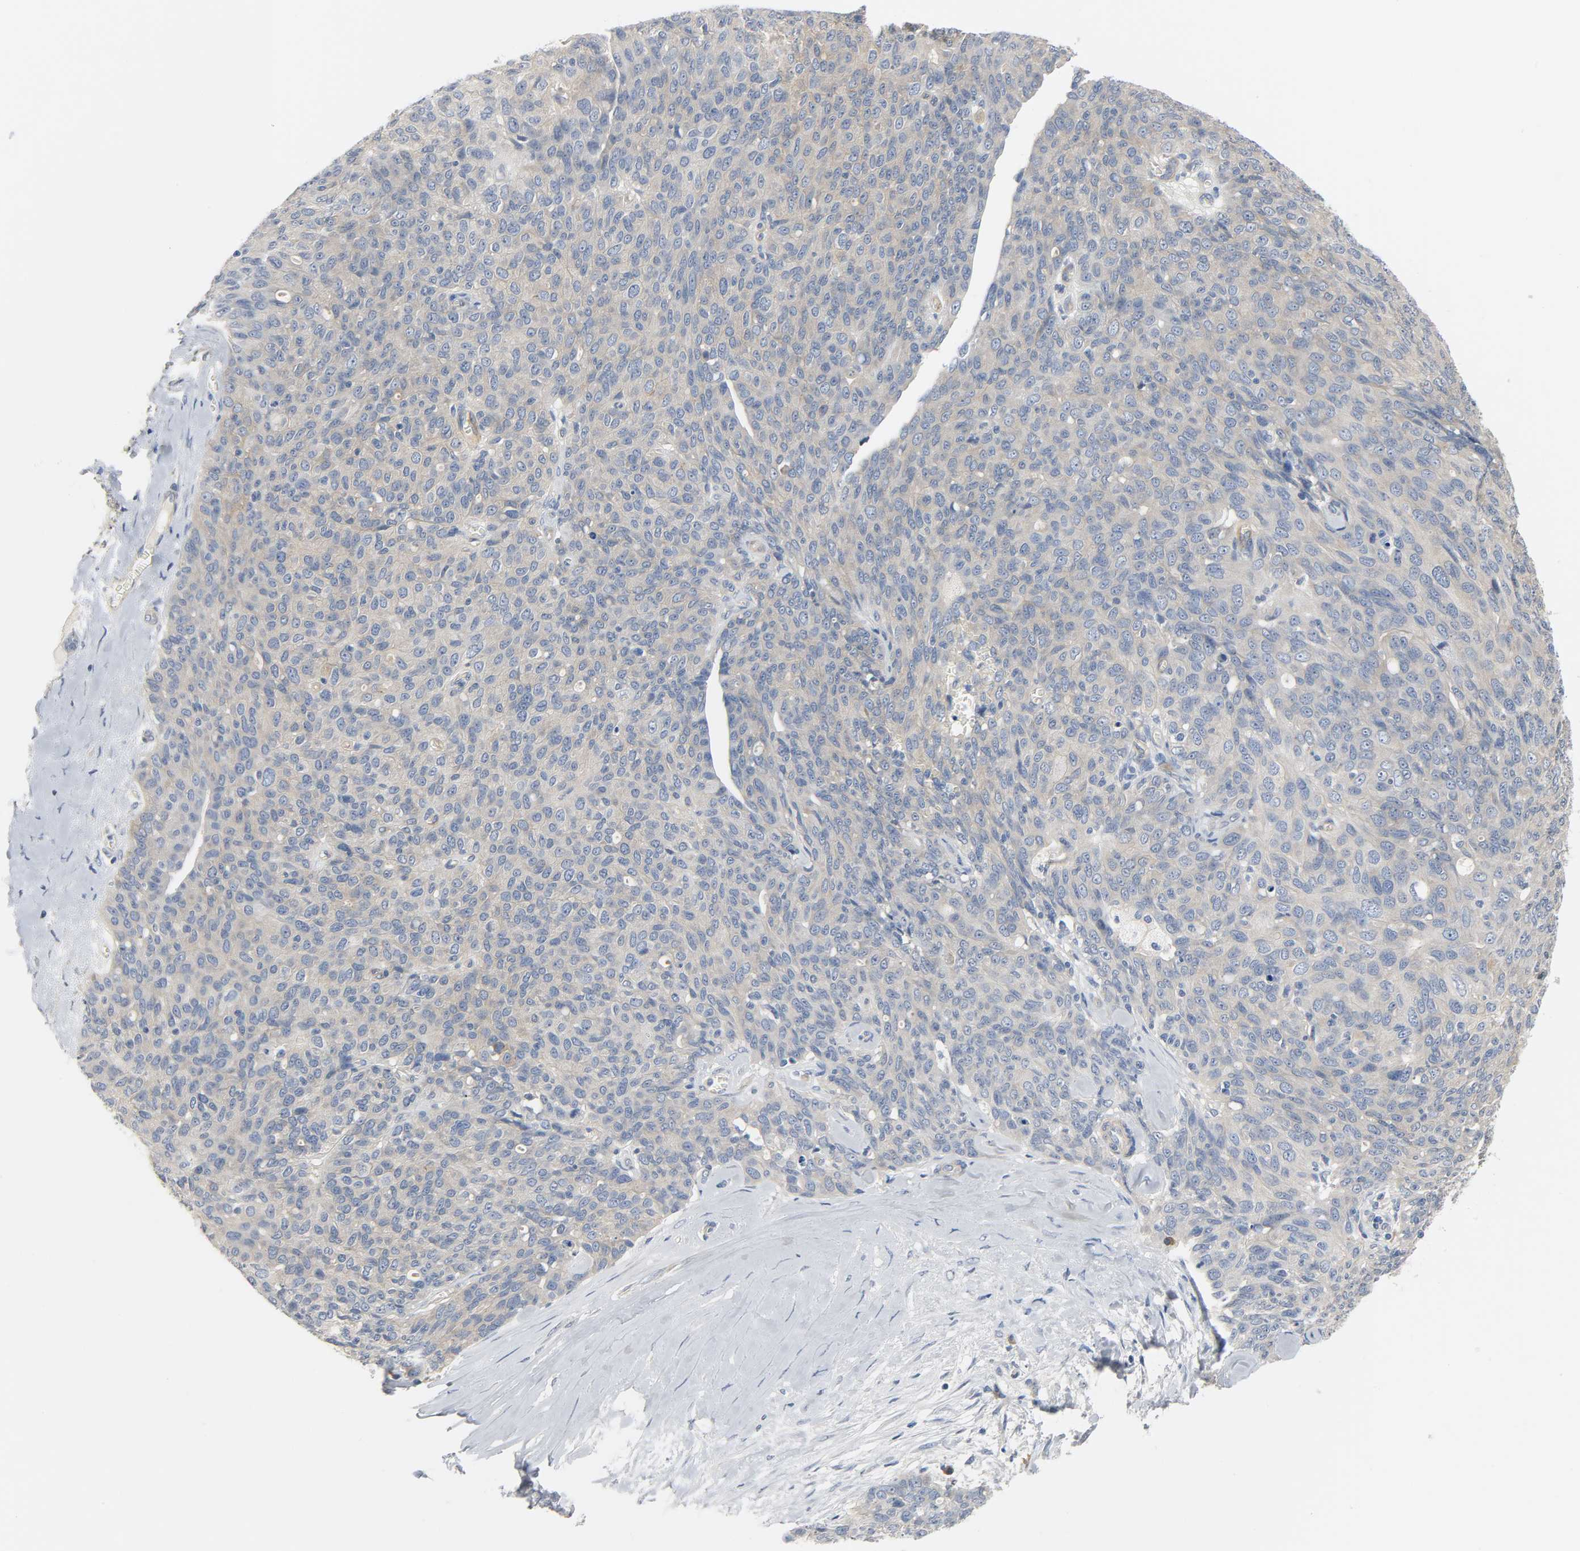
{"staining": {"intensity": "weak", "quantity": "25%-75%", "location": "cytoplasmic/membranous"}, "tissue": "ovarian cancer", "cell_type": "Tumor cells", "image_type": "cancer", "snomed": [{"axis": "morphology", "description": "Carcinoma, endometroid"}, {"axis": "topography", "description": "Ovary"}], "caption": "Weak cytoplasmic/membranous positivity for a protein is seen in about 25%-75% of tumor cells of ovarian cancer using immunohistochemistry (IHC).", "gene": "ARPC1A", "patient": {"sex": "female", "age": 60}}